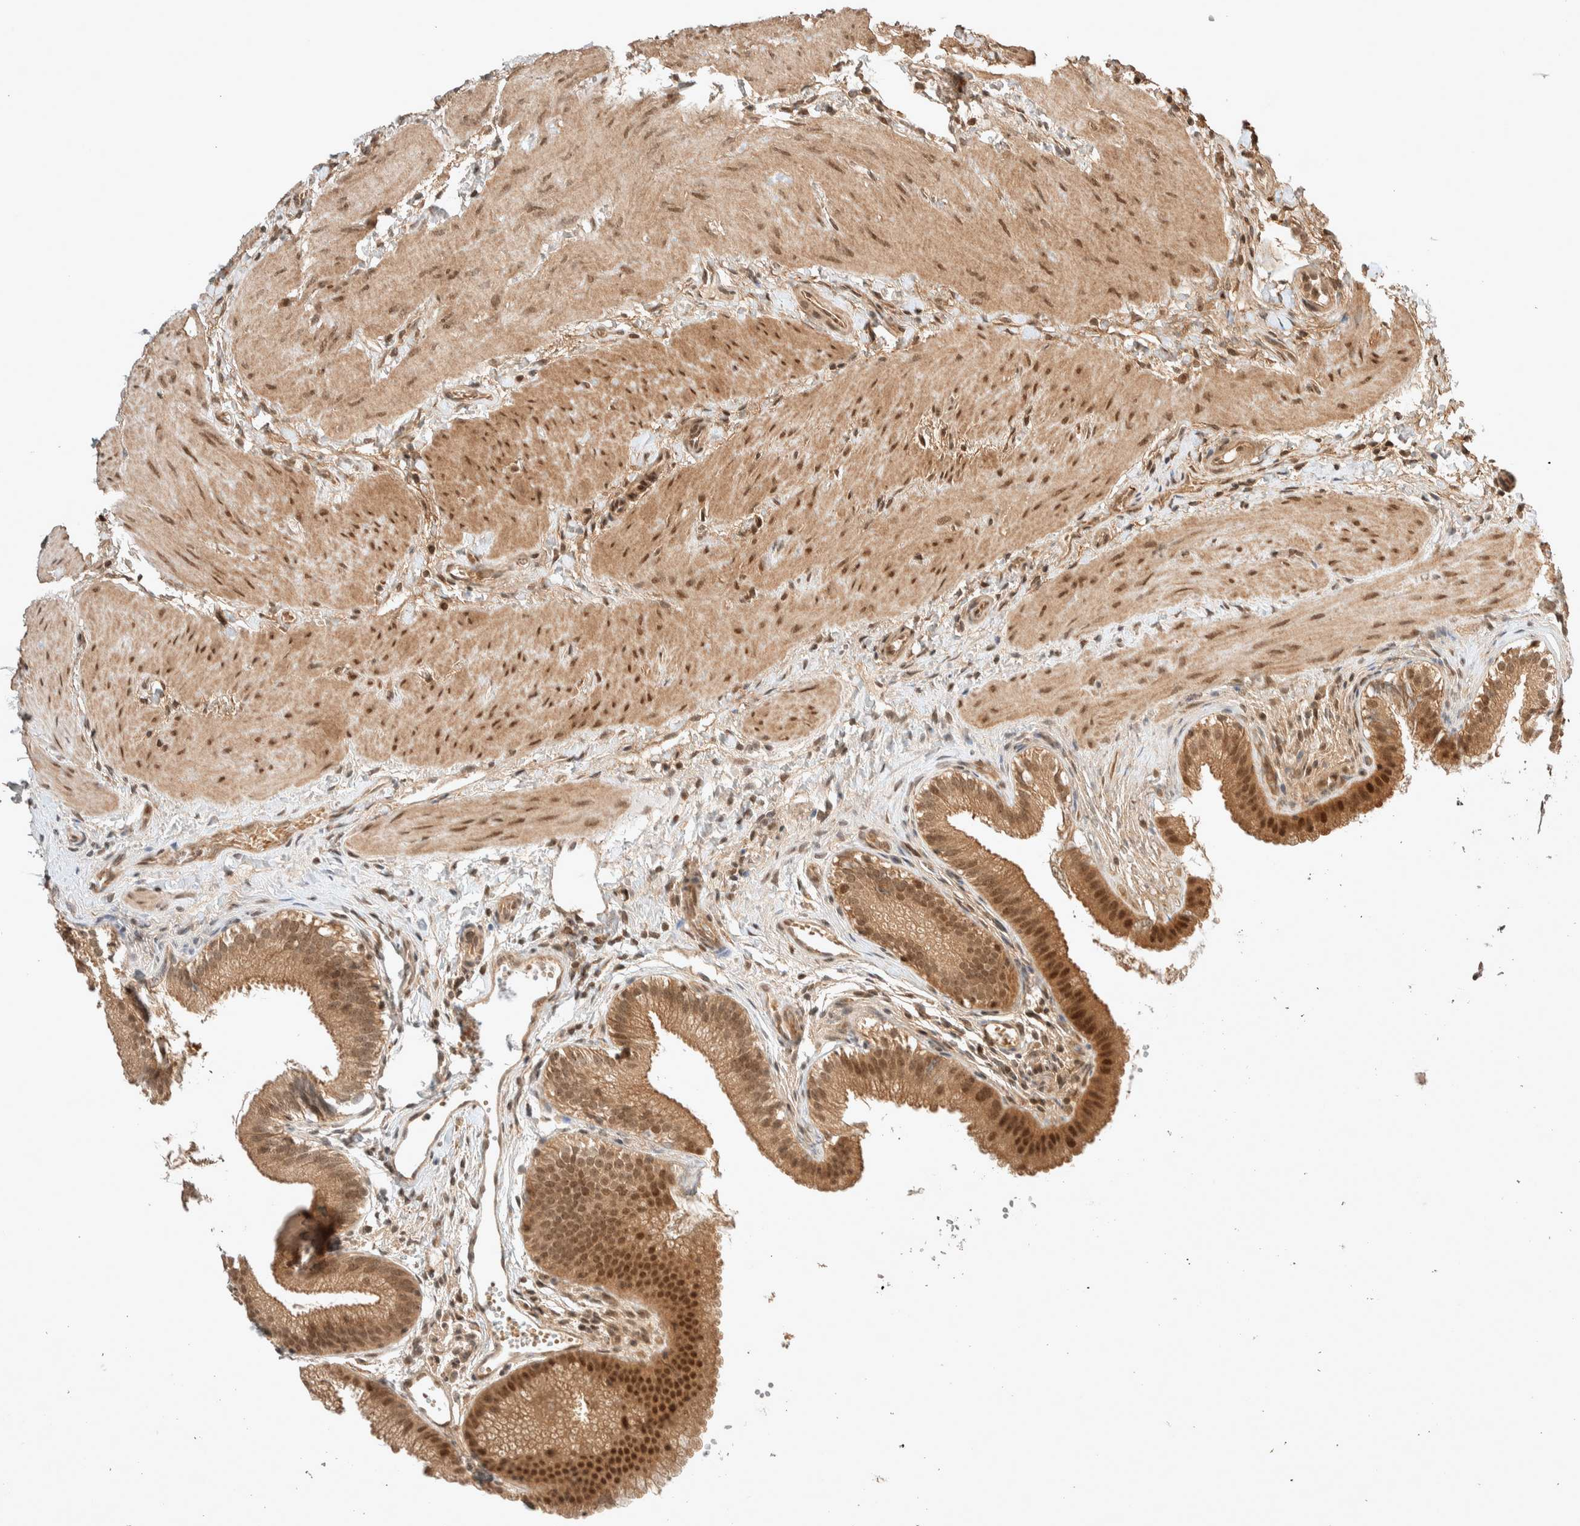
{"staining": {"intensity": "strong", "quantity": ">75%", "location": "cytoplasmic/membranous,nuclear"}, "tissue": "gallbladder", "cell_type": "Glandular cells", "image_type": "normal", "snomed": [{"axis": "morphology", "description": "Normal tissue, NOS"}, {"axis": "topography", "description": "Gallbladder"}], "caption": "Gallbladder stained for a protein exhibits strong cytoplasmic/membranous,nuclear positivity in glandular cells.", "gene": "THRA", "patient": {"sex": "female", "age": 26}}